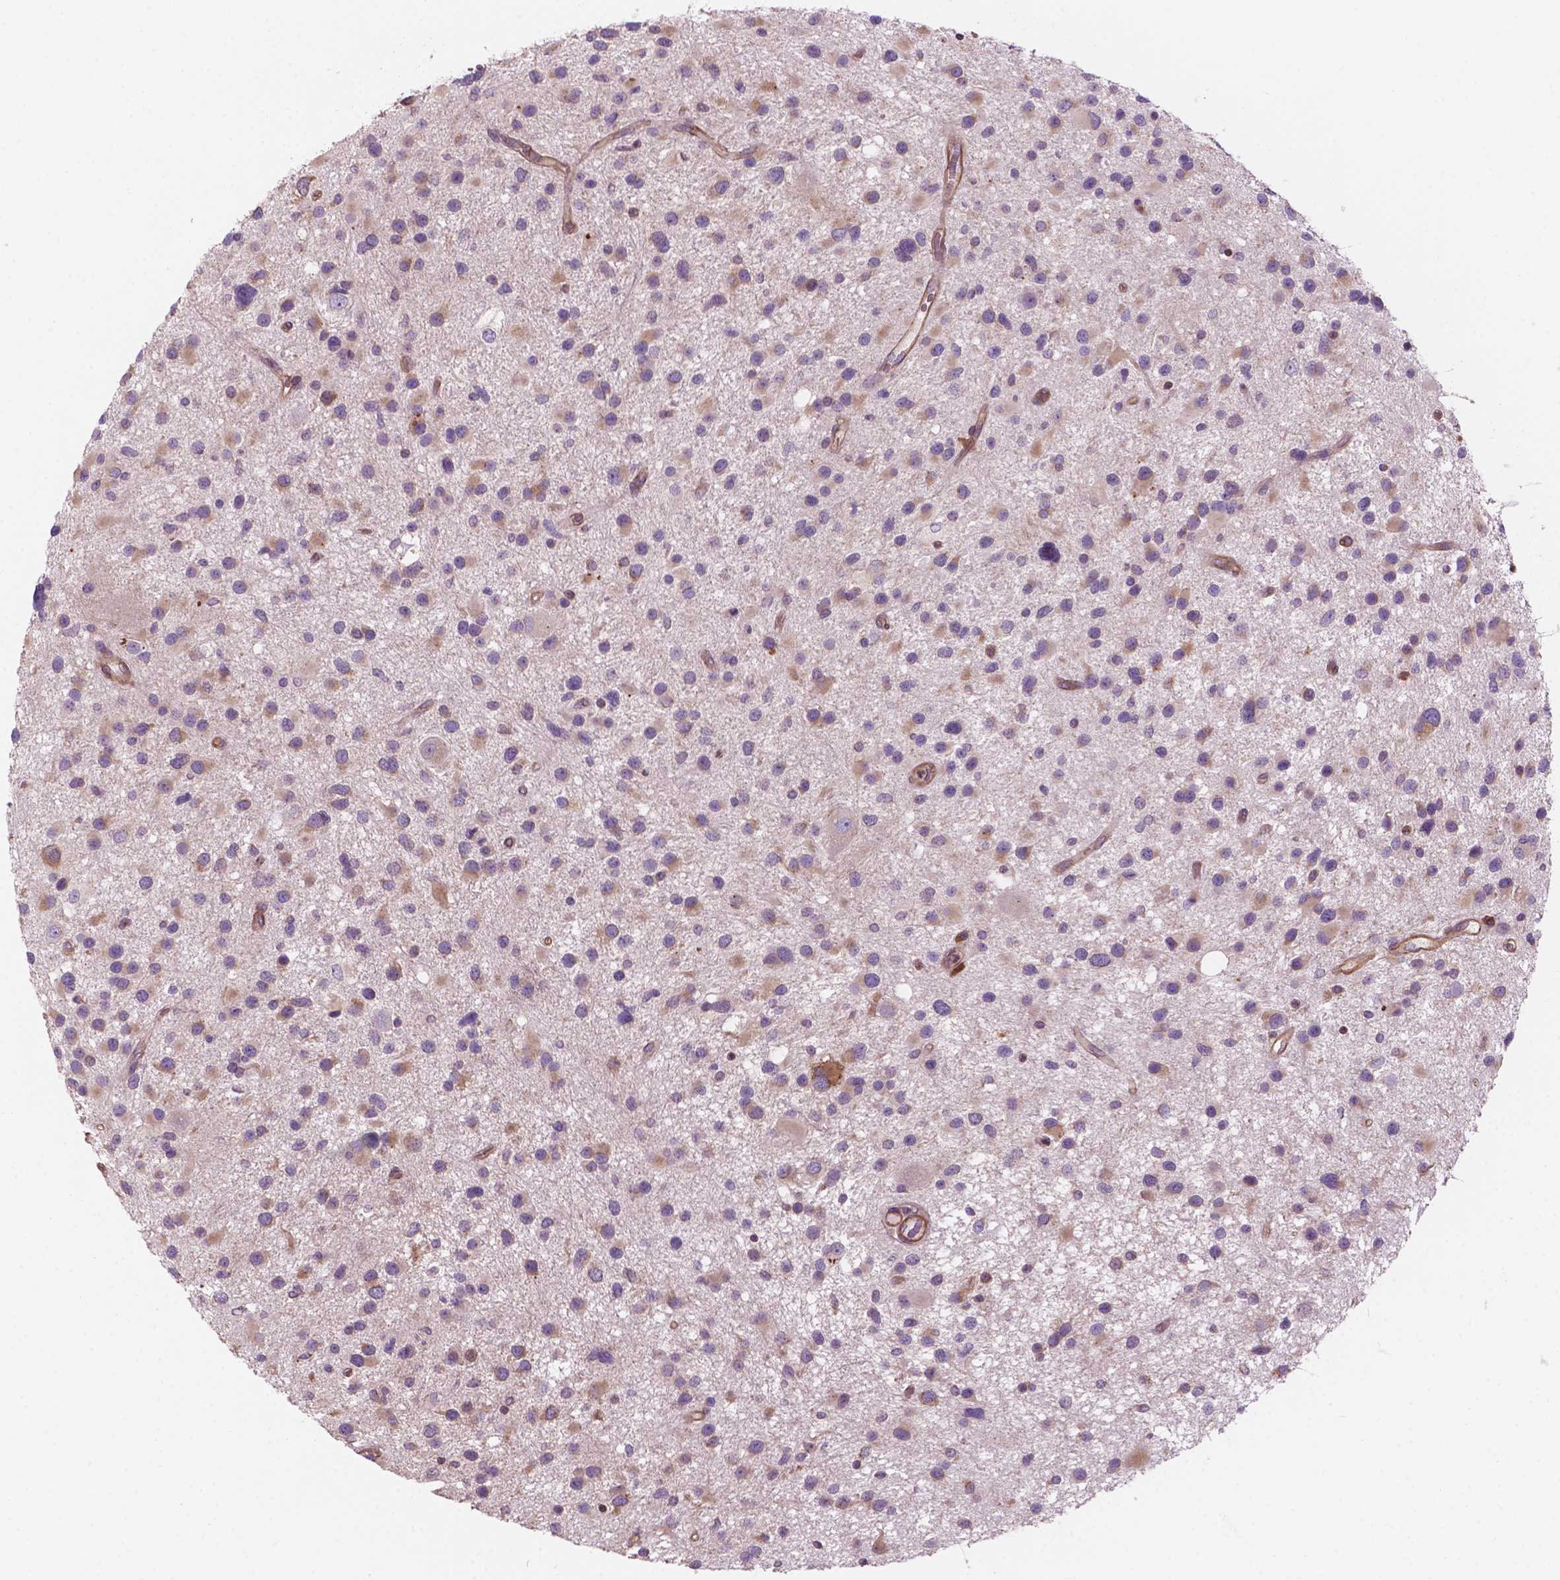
{"staining": {"intensity": "negative", "quantity": "none", "location": "none"}, "tissue": "glioma", "cell_type": "Tumor cells", "image_type": "cancer", "snomed": [{"axis": "morphology", "description": "Glioma, malignant, Low grade"}, {"axis": "topography", "description": "Brain"}], "caption": "Tumor cells are negative for protein expression in human glioma.", "gene": "SURF4", "patient": {"sex": "female", "age": 32}}